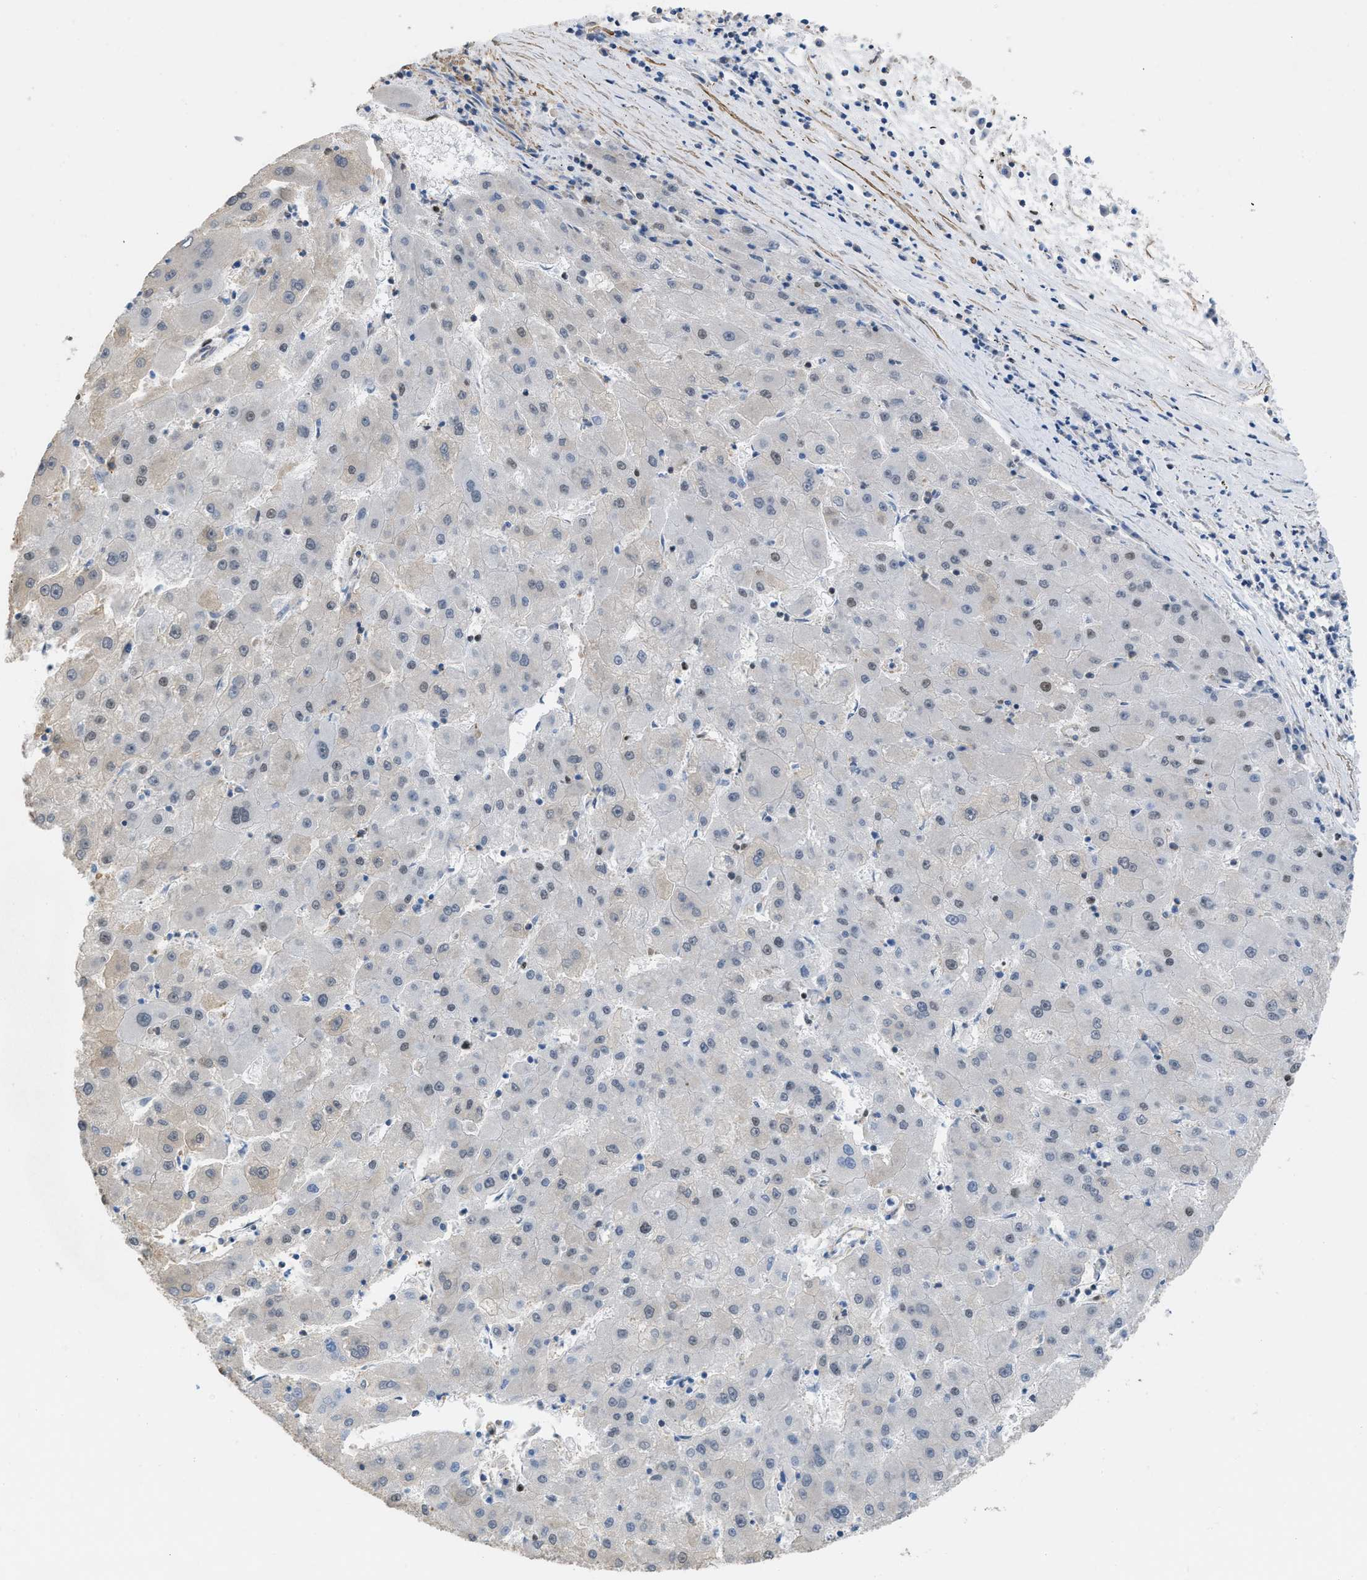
{"staining": {"intensity": "weak", "quantity": "<25%", "location": "nuclear"}, "tissue": "liver cancer", "cell_type": "Tumor cells", "image_type": "cancer", "snomed": [{"axis": "morphology", "description": "Carcinoma, Hepatocellular, NOS"}, {"axis": "topography", "description": "Liver"}], "caption": "Liver cancer (hepatocellular carcinoma) was stained to show a protein in brown. There is no significant expression in tumor cells. (Stains: DAB immunohistochemistry with hematoxylin counter stain, Microscopy: brightfield microscopy at high magnification).", "gene": "SCAF4", "patient": {"sex": "male", "age": 72}}